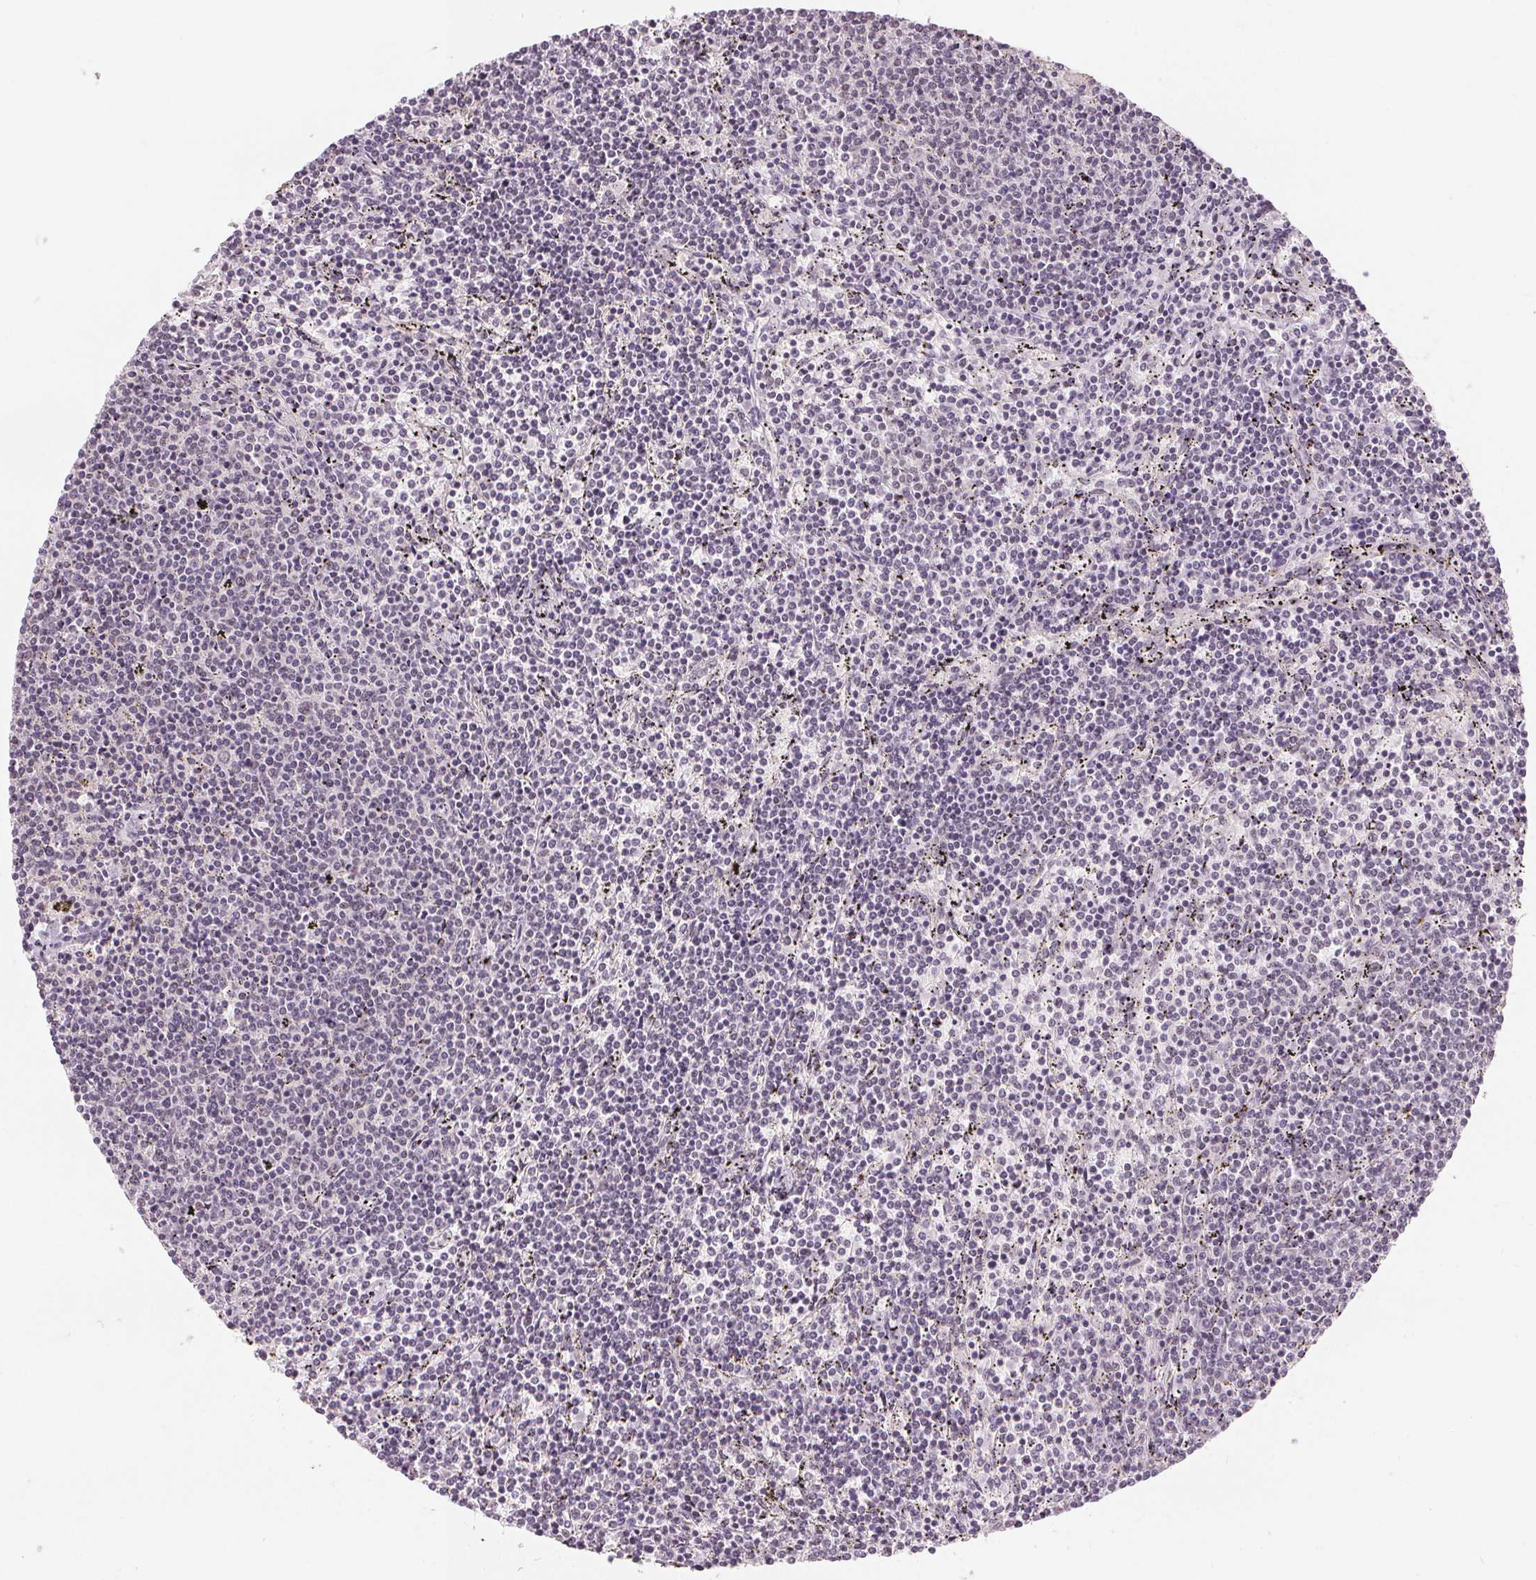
{"staining": {"intensity": "negative", "quantity": "none", "location": "none"}, "tissue": "lymphoma", "cell_type": "Tumor cells", "image_type": "cancer", "snomed": [{"axis": "morphology", "description": "Malignant lymphoma, non-Hodgkin's type, Low grade"}, {"axis": "topography", "description": "Spleen"}], "caption": "A photomicrograph of human low-grade malignant lymphoma, non-Hodgkin's type is negative for staining in tumor cells.", "gene": "NXF3", "patient": {"sex": "female", "age": 50}}